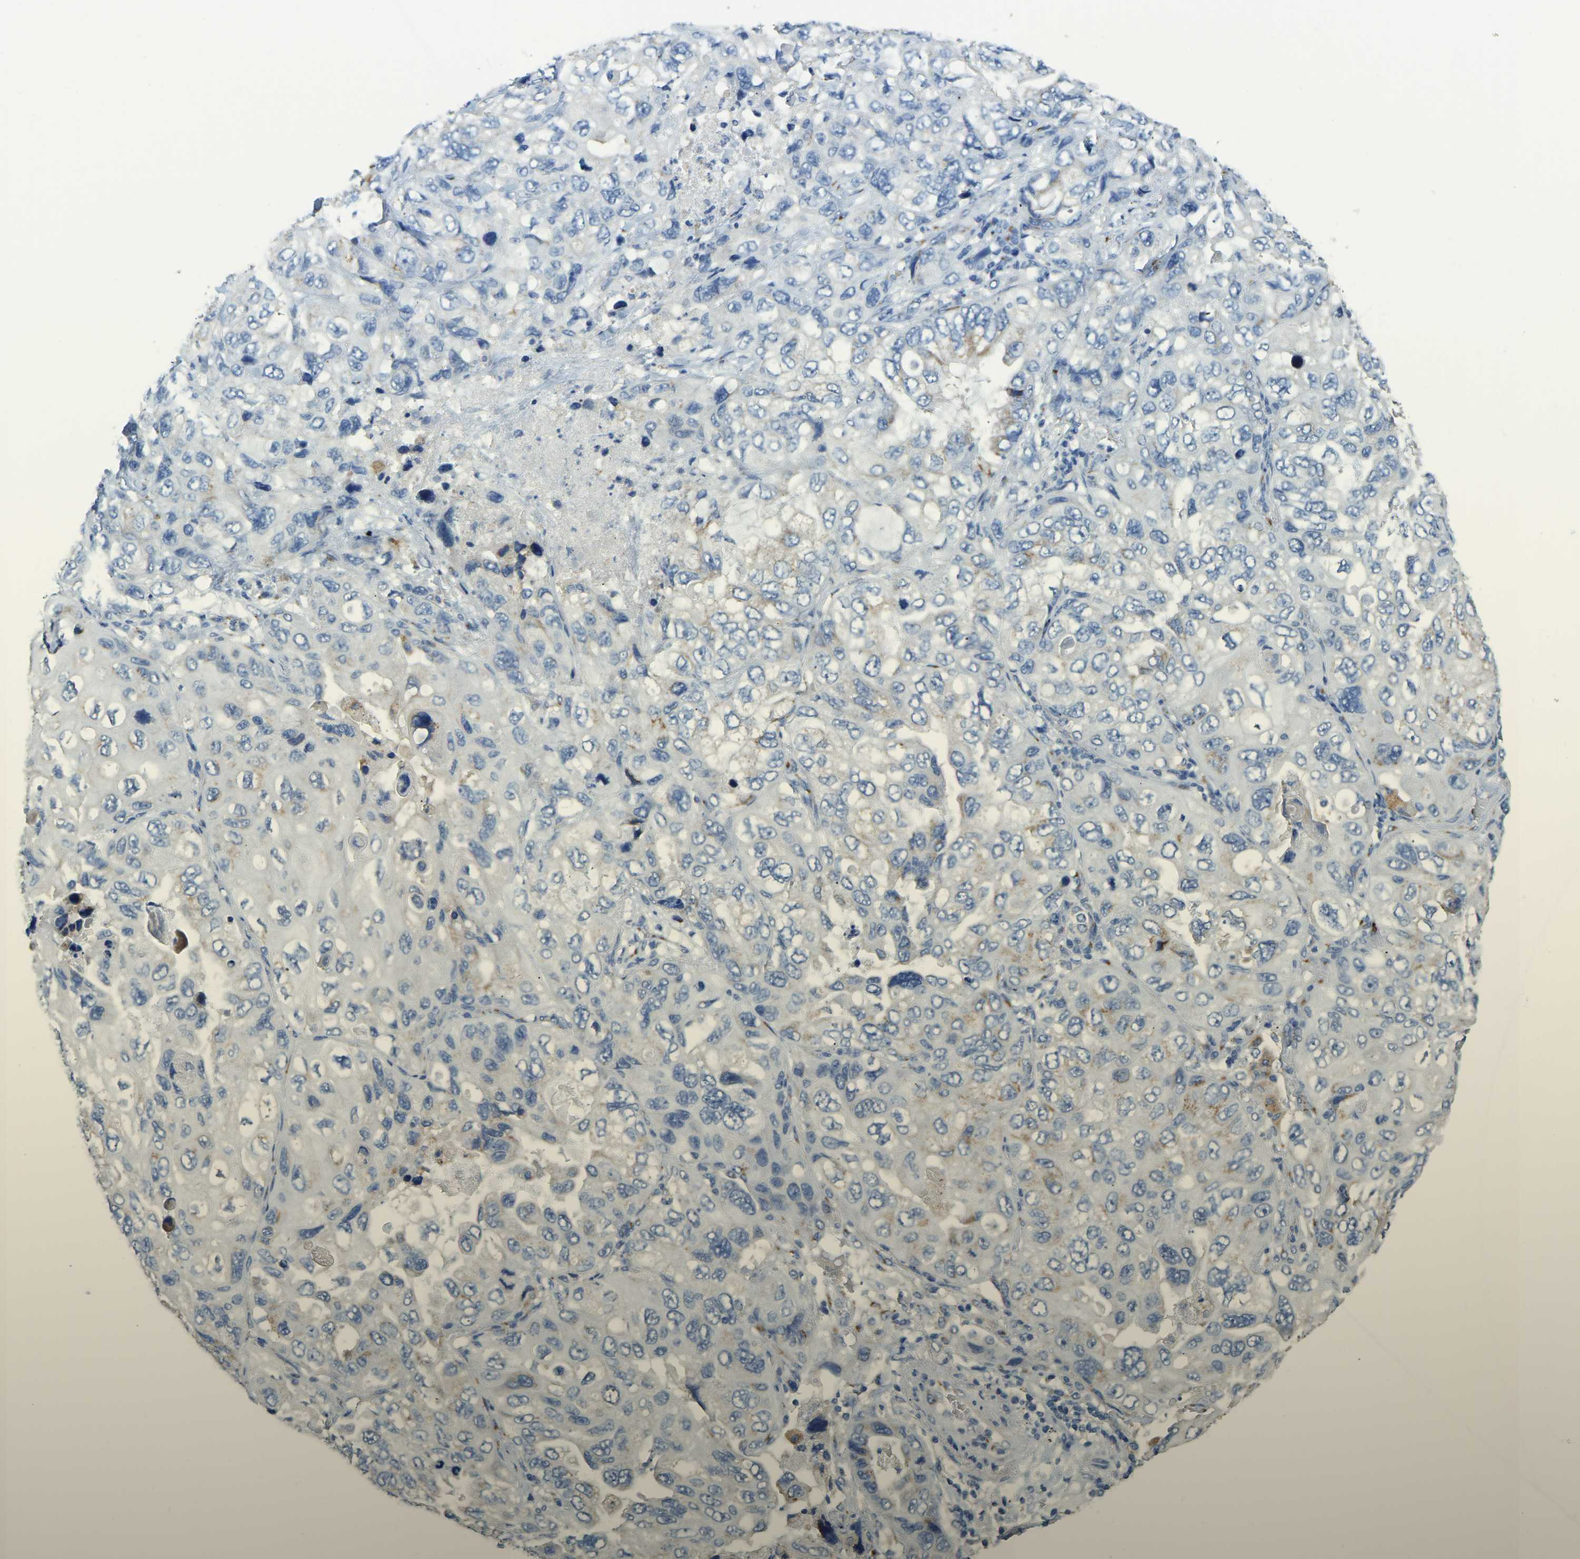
{"staining": {"intensity": "weak", "quantity": "<25%", "location": "cytoplasmic/membranous"}, "tissue": "lung cancer", "cell_type": "Tumor cells", "image_type": "cancer", "snomed": [{"axis": "morphology", "description": "Squamous cell carcinoma, NOS"}, {"axis": "topography", "description": "Lung"}], "caption": "A high-resolution micrograph shows immunohistochemistry staining of lung cancer, which exhibits no significant positivity in tumor cells. (IHC, brightfield microscopy, high magnification).", "gene": "FAM174A", "patient": {"sex": "female", "age": 73}}